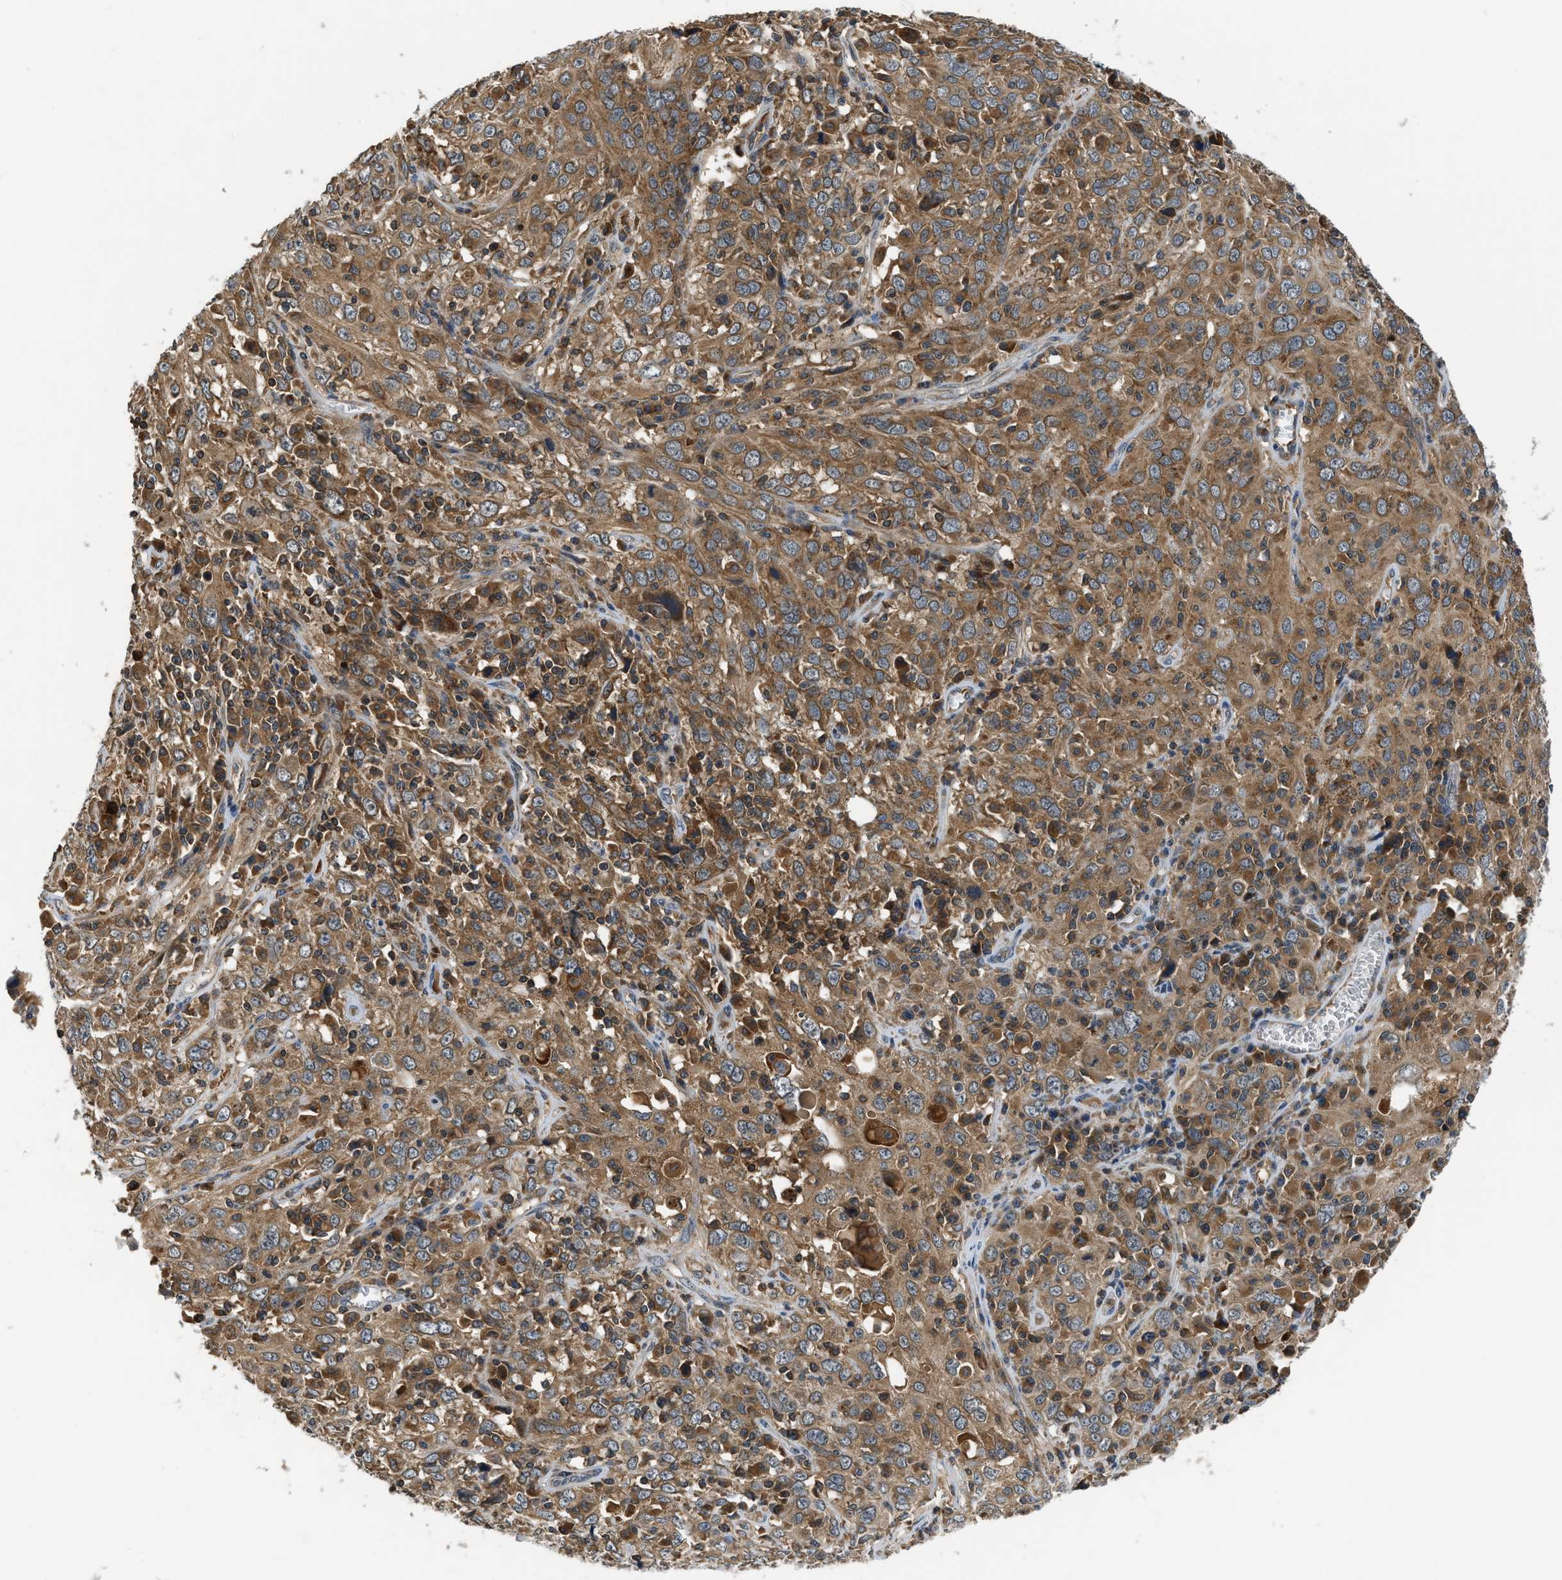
{"staining": {"intensity": "moderate", "quantity": ">75%", "location": "cytoplasmic/membranous"}, "tissue": "cervical cancer", "cell_type": "Tumor cells", "image_type": "cancer", "snomed": [{"axis": "morphology", "description": "Squamous cell carcinoma, NOS"}, {"axis": "topography", "description": "Cervix"}], "caption": "Moderate cytoplasmic/membranous staining is present in about >75% of tumor cells in cervical cancer (squamous cell carcinoma). (IHC, brightfield microscopy, high magnification).", "gene": "PAFAH2", "patient": {"sex": "female", "age": 46}}